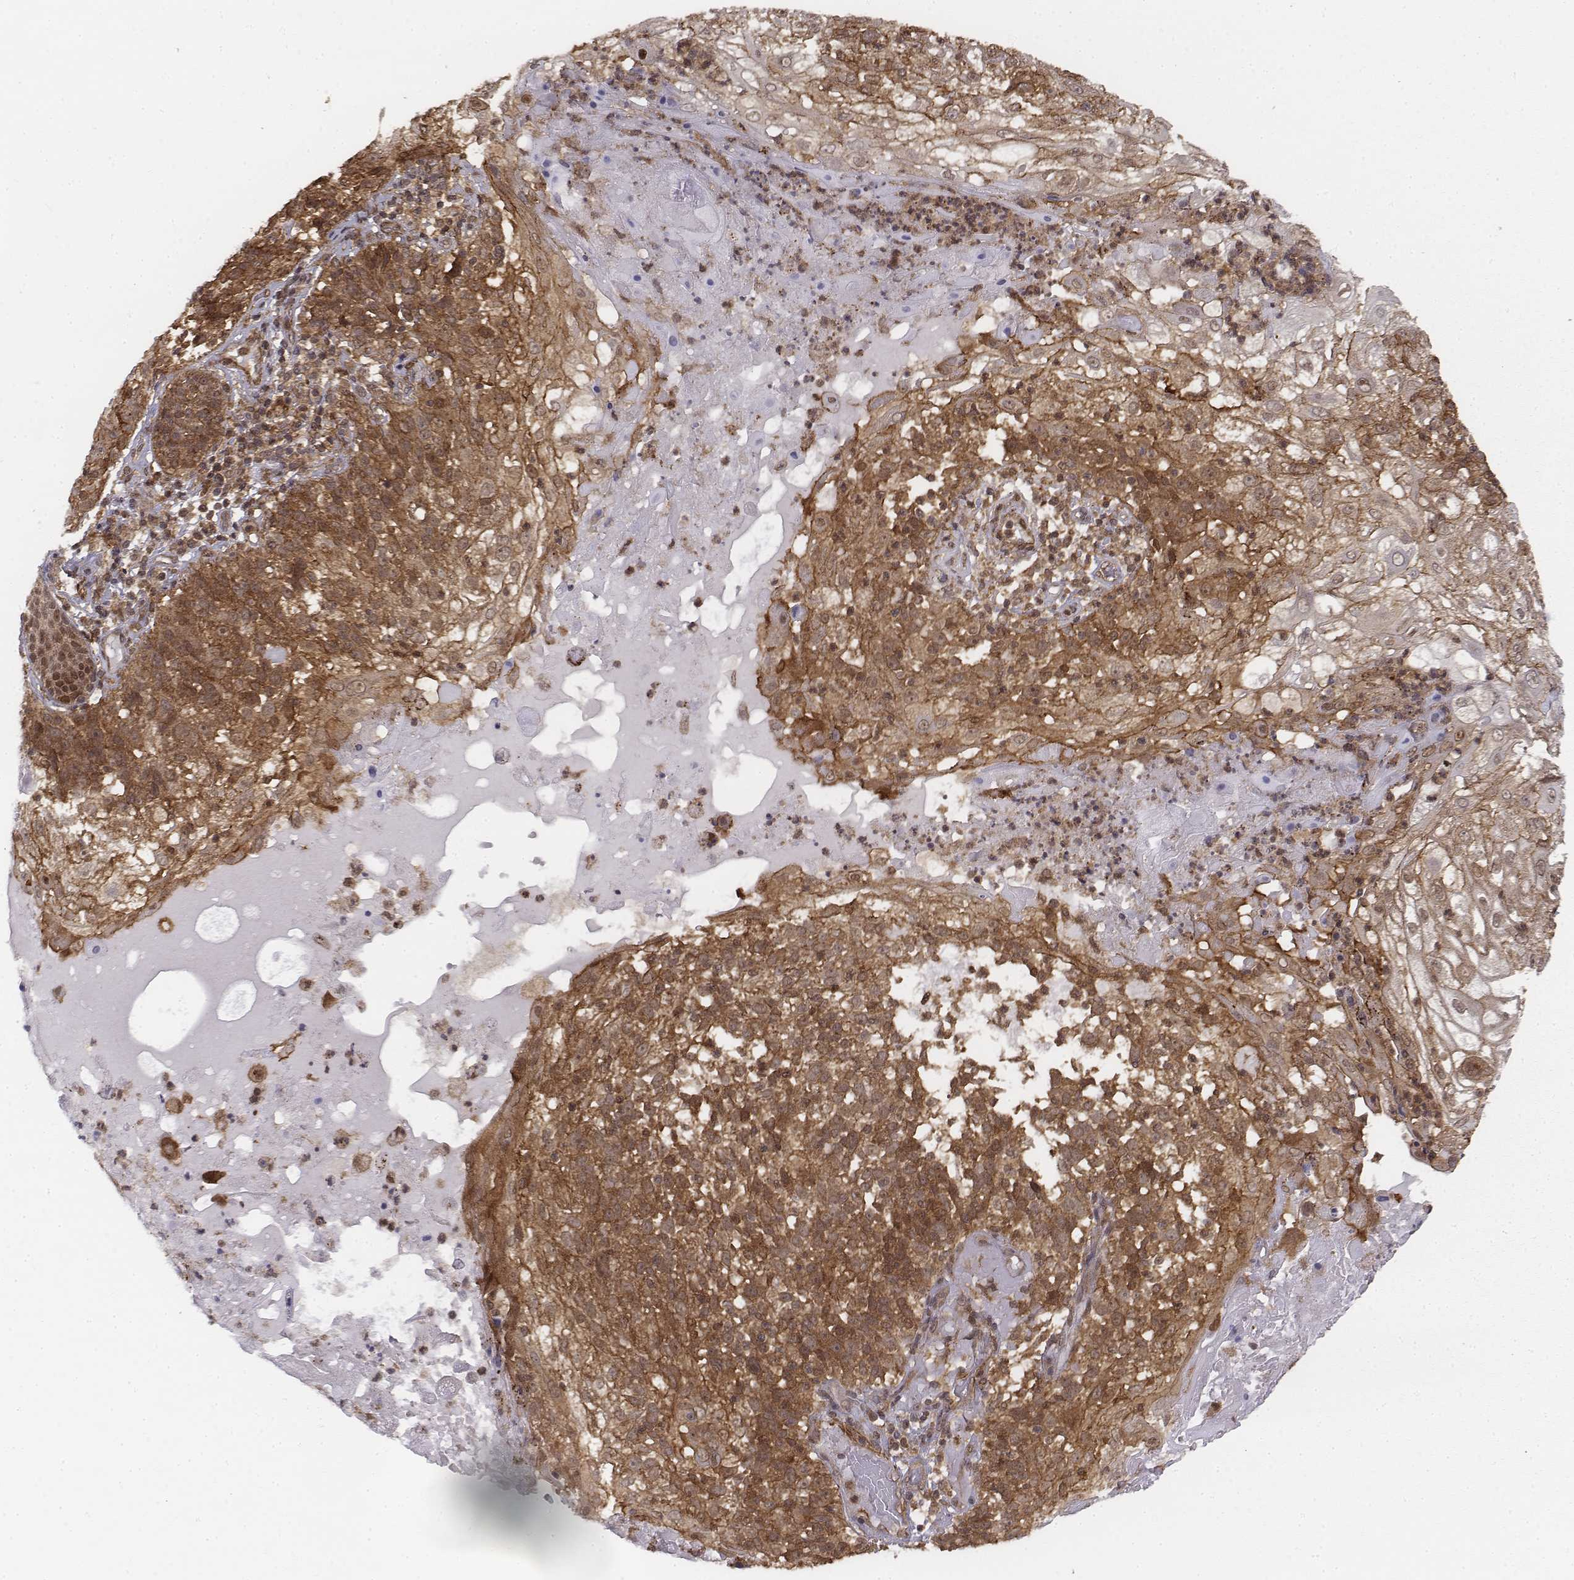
{"staining": {"intensity": "moderate", "quantity": ">75%", "location": "cytoplasmic/membranous,nuclear"}, "tissue": "skin cancer", "cell_type": "Tumor cells", "image_type": "cancer", "snomed": [{"axis": "morphology", "description": "Normal tissue, NOS"}, {"axis": "morphology", "description": "Squamous cell carcinoma, NOS"}, {"axis": "topography", "description": "Skin"}], "caption": "Protein staining by IHC reveals moderate cytoplasmic/membranous and nuclear staining in about >75% of tumor cells in squamous cell carcinoma (skin).", "gene": "ZFYVE19", "patient": {"sex": "female", "age": 83}}